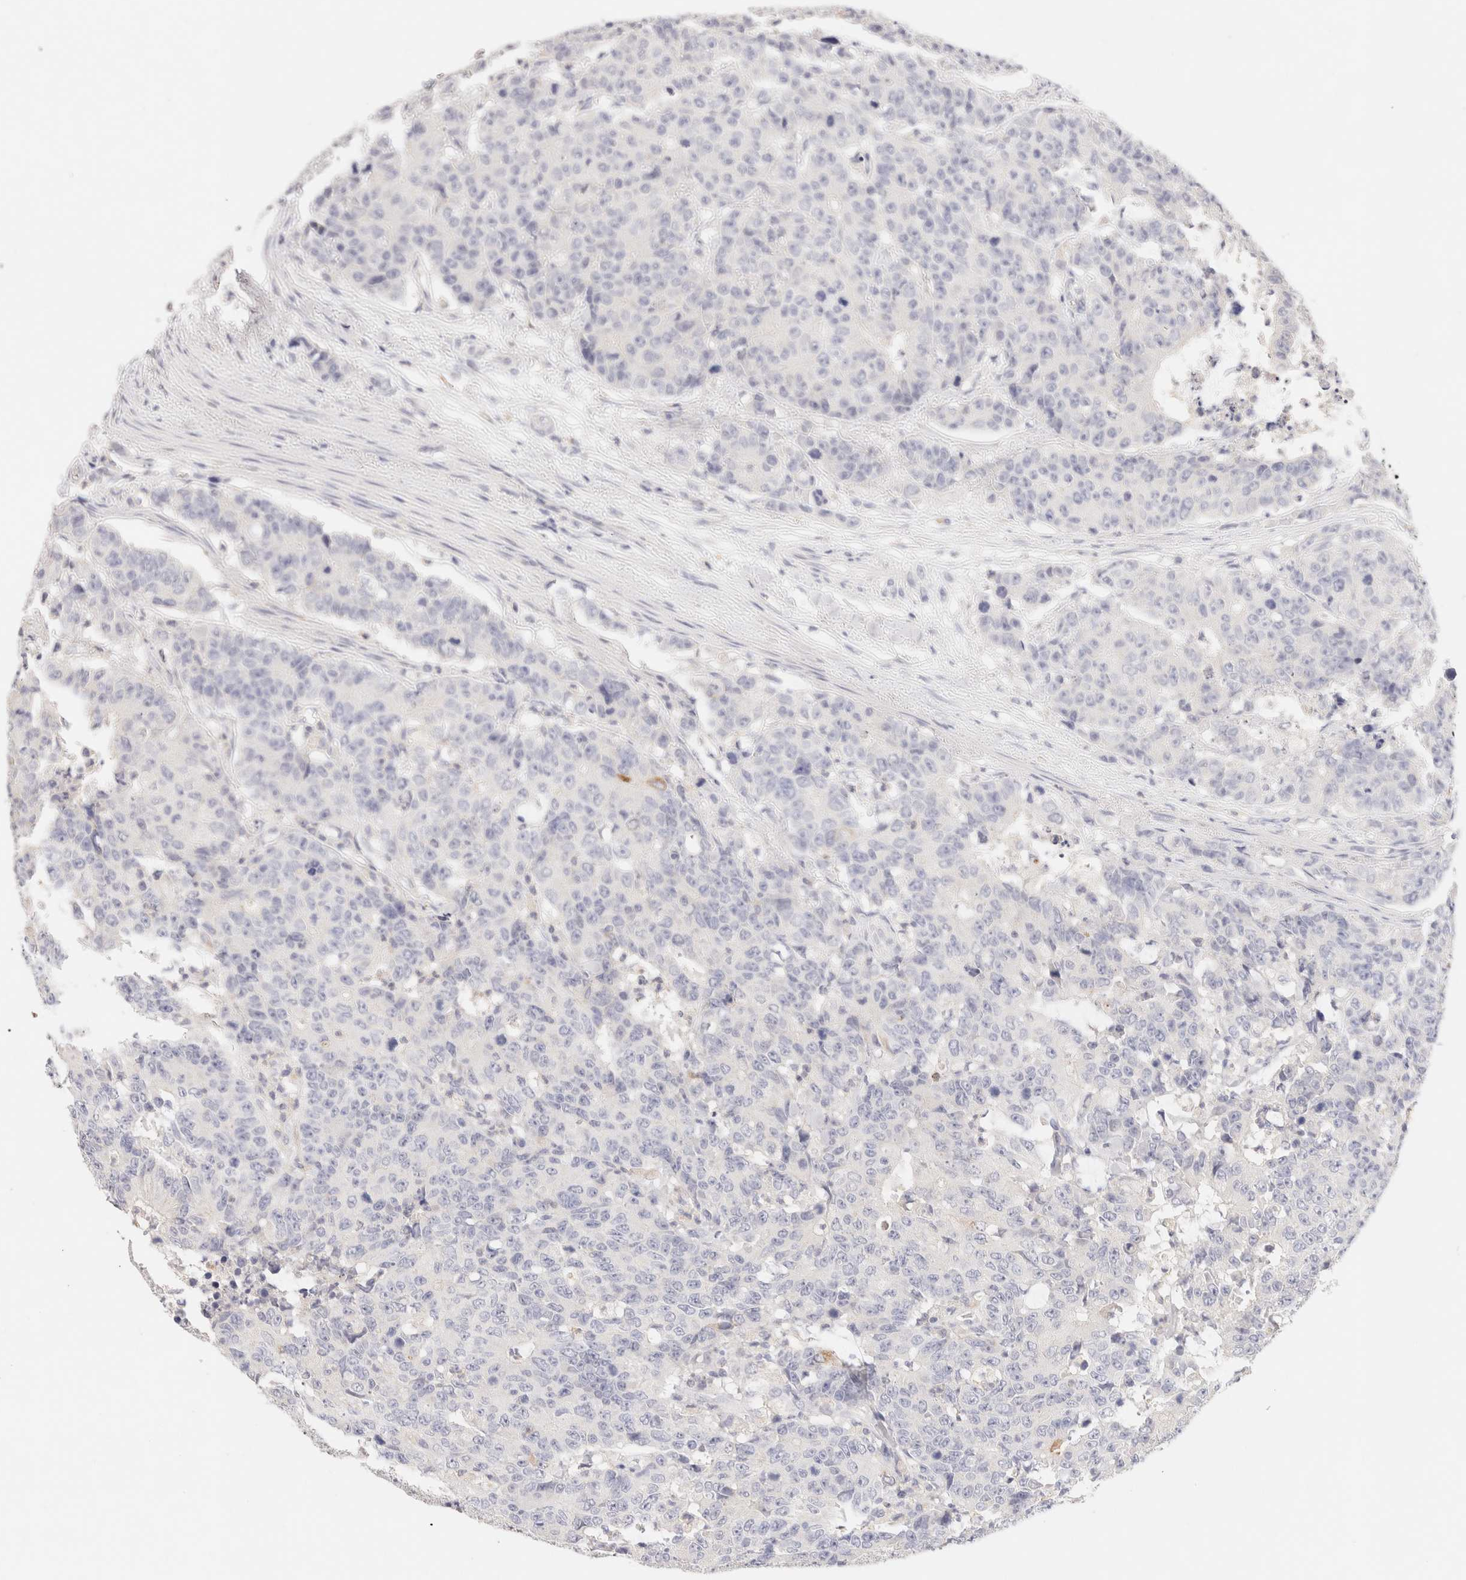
{"staining": {"intensity": "negative", "quantity": "none", "location": "none"}, "tissue": "colorectal cancer", "cell_type": "Tumor cells", "image_type": "cancer", "snomed": [{"axis": "morphology", "description": "Adenocarcinoma, NOS"}, {"axis": "topography", "description": "Colon"}], "caption": "Protein analysis of colorectal cancer (adenocarcinoma) shows no significant expression in tumor cells.", "gene": "SCGB2A2", "patient": {"sex": "female", "age": 86}}